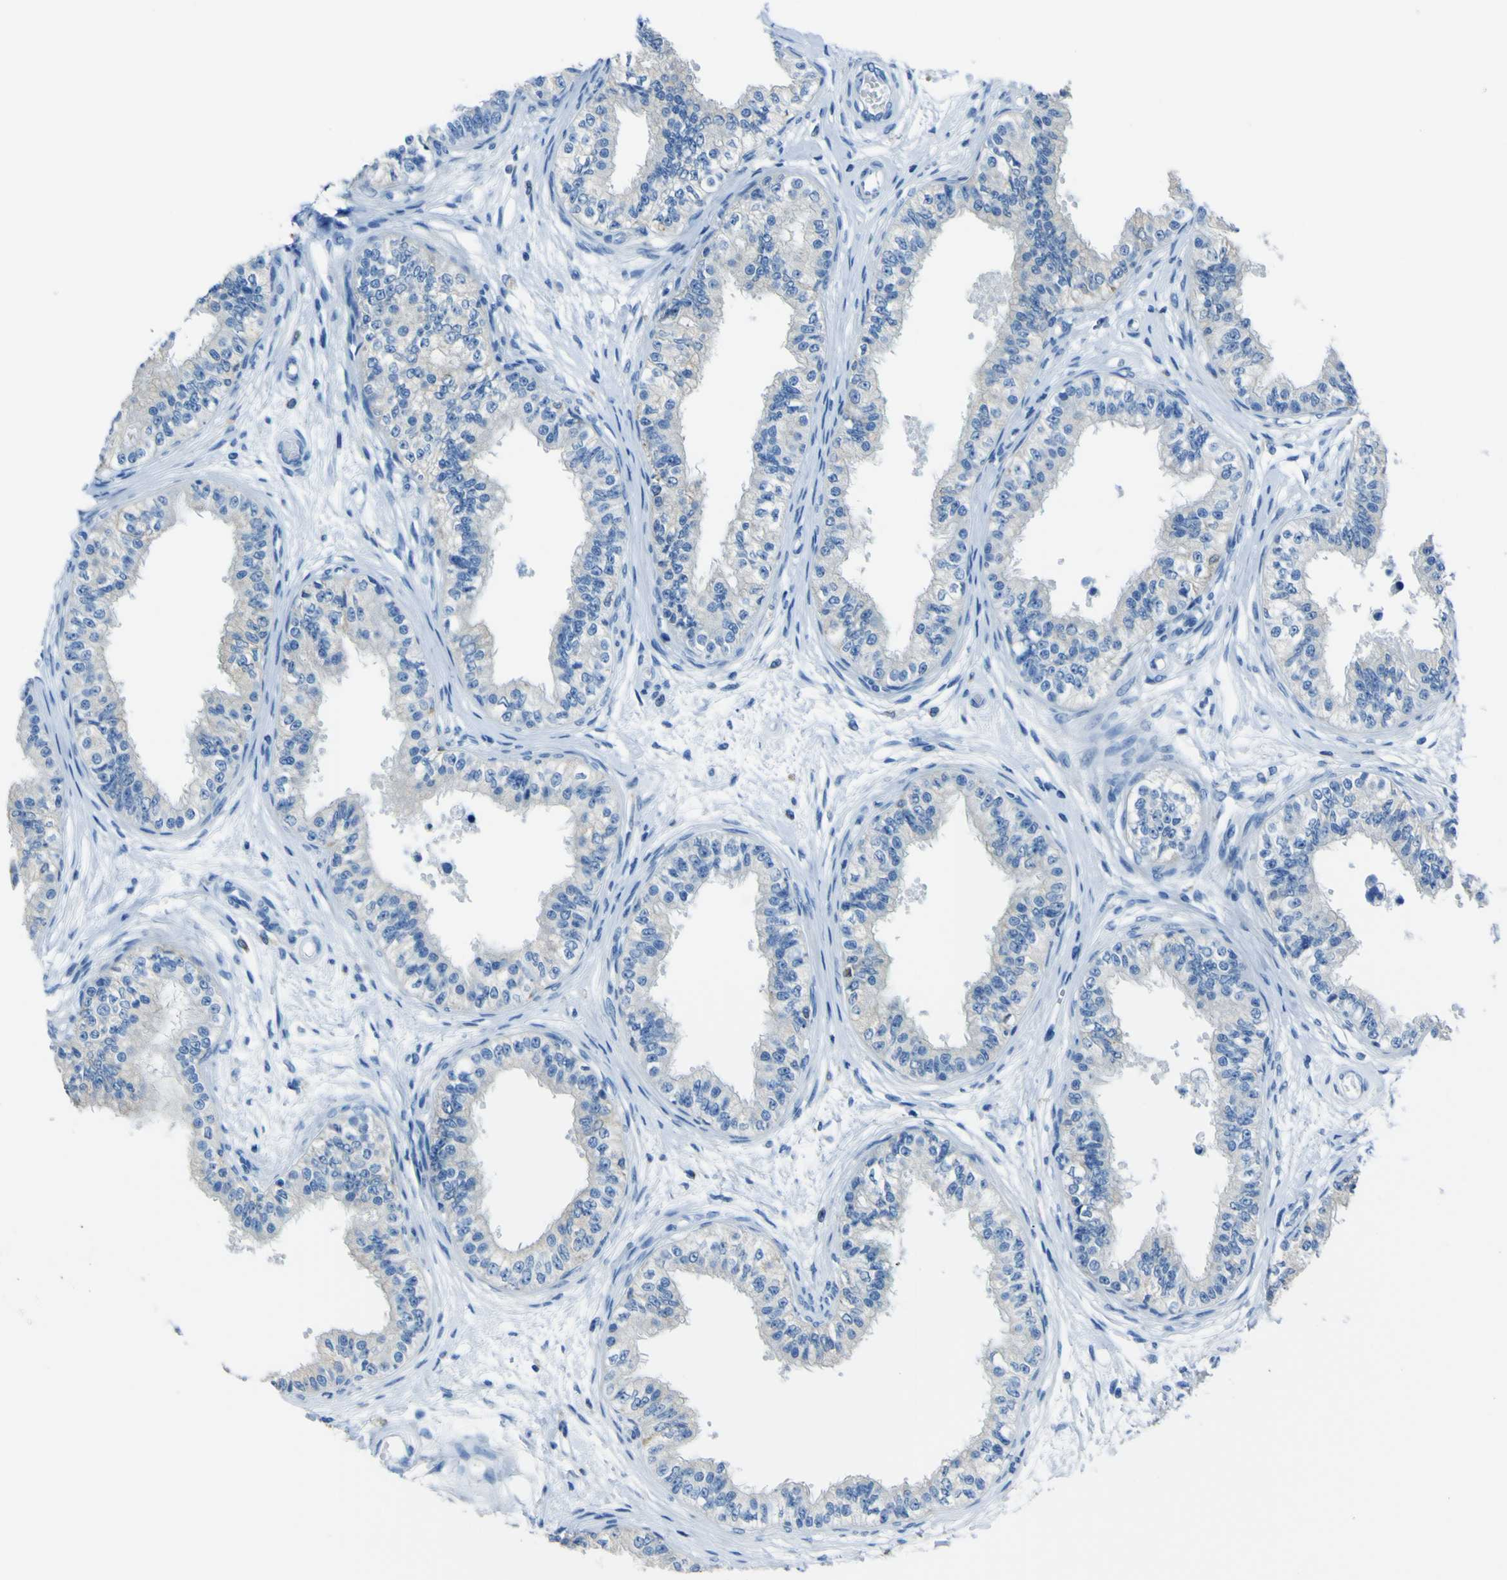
{"staining": {"intensity": "negative", "quantity": "none", "location": "none"}, "tissue": "epididymis", "cell_type": "Glandular cells", "image_type": "normal", "snomed": [{"axis": "morphology", "description": "Normal tissue, NOS"}, {"axis": "morphology", "description": "Adenocarcinoma, metastatic, NOS"}, {"axis": "topography", "description": "Testis"}, {"axis": "topography", "description": "Epididymis"}], "caption": "High power microscopy photomicrograph of an immunohistochemistry histopathology image of unremarkable epididymis, revealing no significant staining in glandular cells. (DAB (3,3'-diaminobenzidine) immunohistochemistry (IHC) with hematoxylin counter stain).", "gene": "ACSL1", "patient": {"sex": "male", "age": 26}}